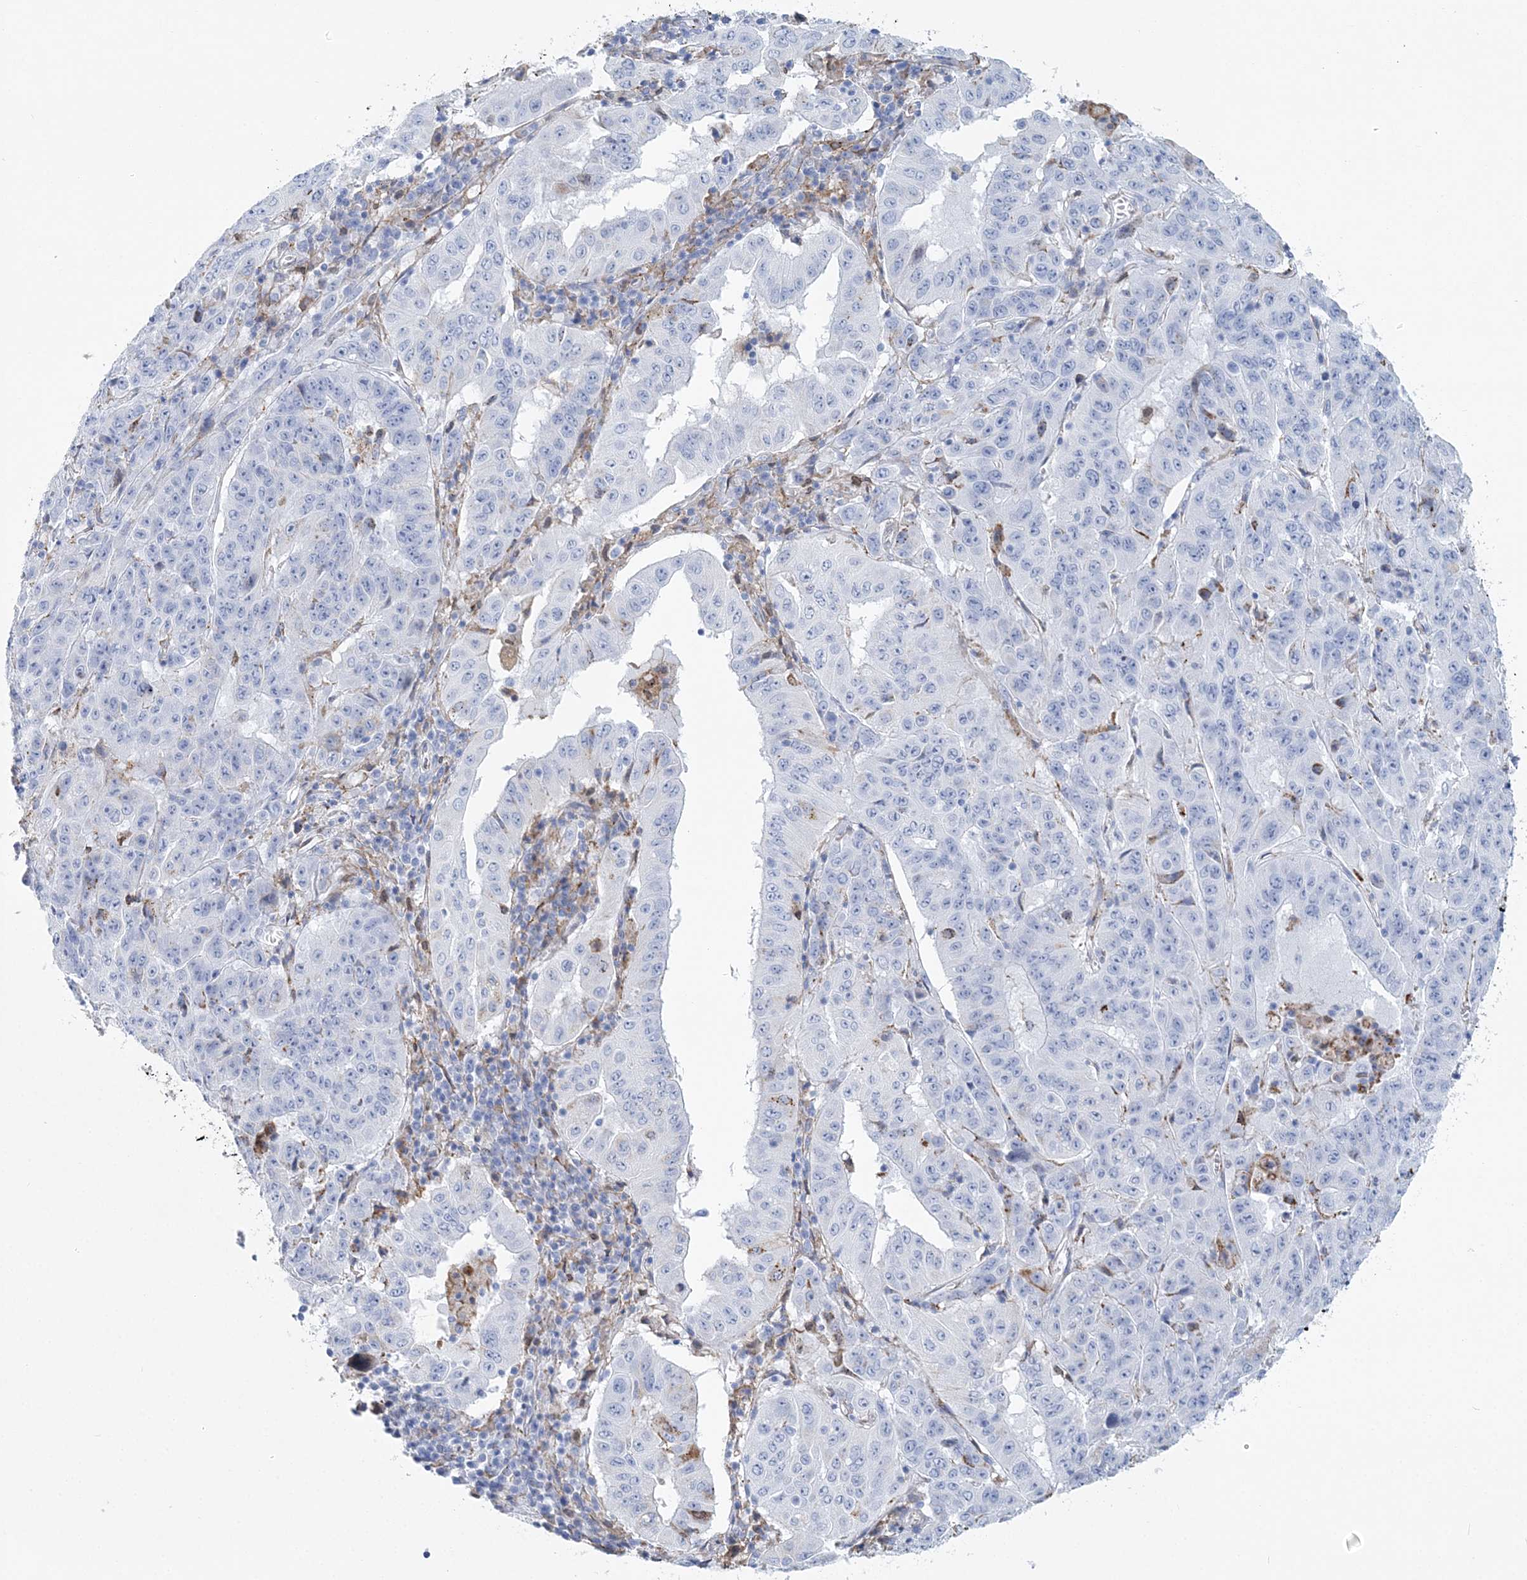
{"staining": {"intensity": "negative", "quantity": "none", "location": "none"}, "tissue": "pancreatic cancer", "cell_type": "Tumor cells", "image_type": "cancer", "snomed": [{"axis": "morphology", "description": "Adenocarcinoma, NOS"}, {"axis": "topography", "description": "Pancreas"}], "caption": "Immunohistochemical staining of human pancreatic cancer (adenocarcinoma) shows no significant expression in tumor cells.", "gene": "NKX6-1", "patient": {"sex": "male", "age": 63}}